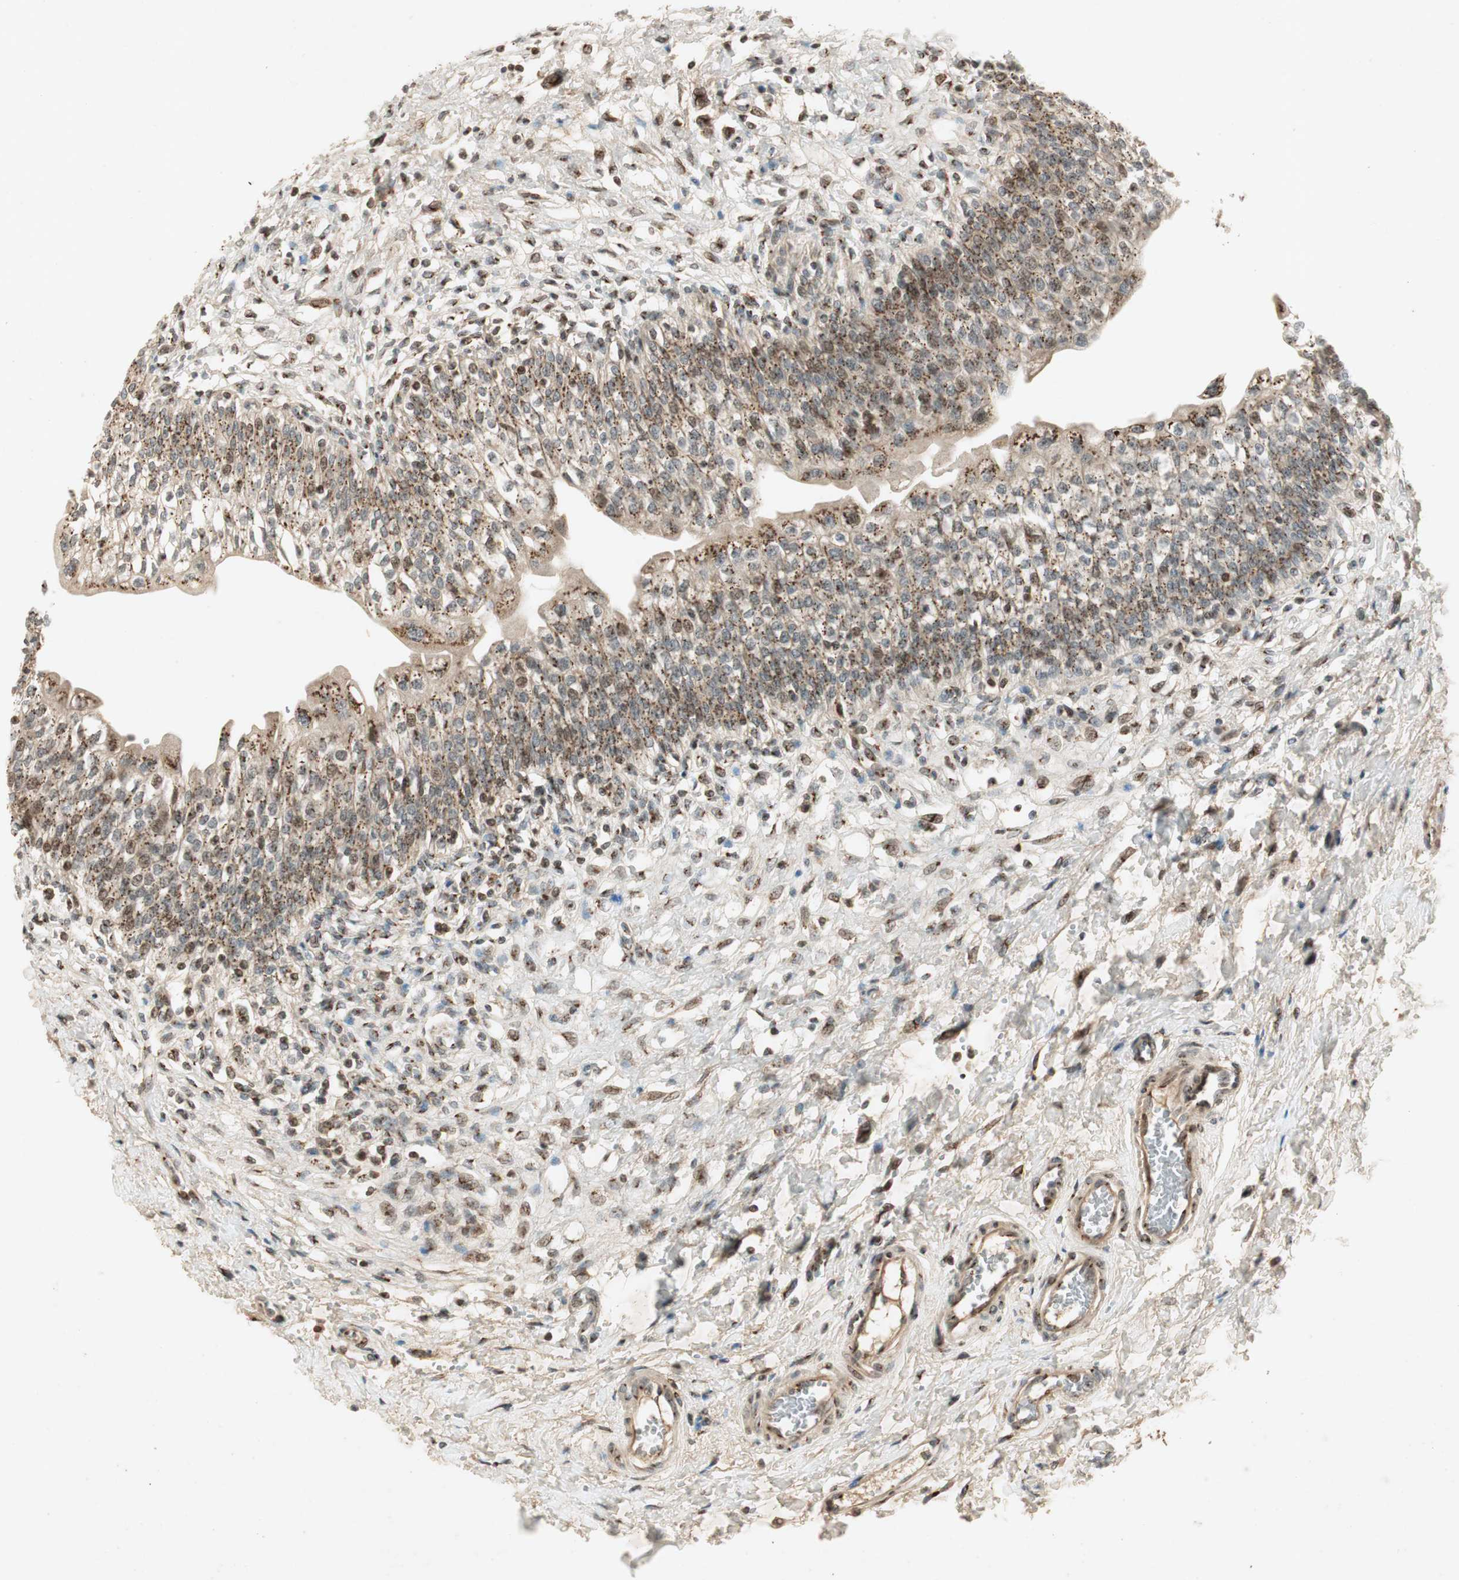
{"staining": {"intensity": "moderate", "quantity": ">75%", "location": "cytoplasmic/membranous"}, "tissue": "urinary bladder", "cell_type": "Urothelial cells", "image_type": "normal", "snomed": [{"axis": "morphology", "description": "Normal tissue, NOS"}, {"axis": "topography", "description": "Urinary bladder"}], "caption": "IHC photomicrograph of unremarkable urinary bladder: urinary bladder stained using IHC demonstrates medium levels of moderate protein expression localized specifically in the cytoplasmic/membranous of urothelial cells, appearing as a cytoplasmic/membranous brown color.", "gene": "NEO1", "patient": {"sex": "male", "age": 55}}